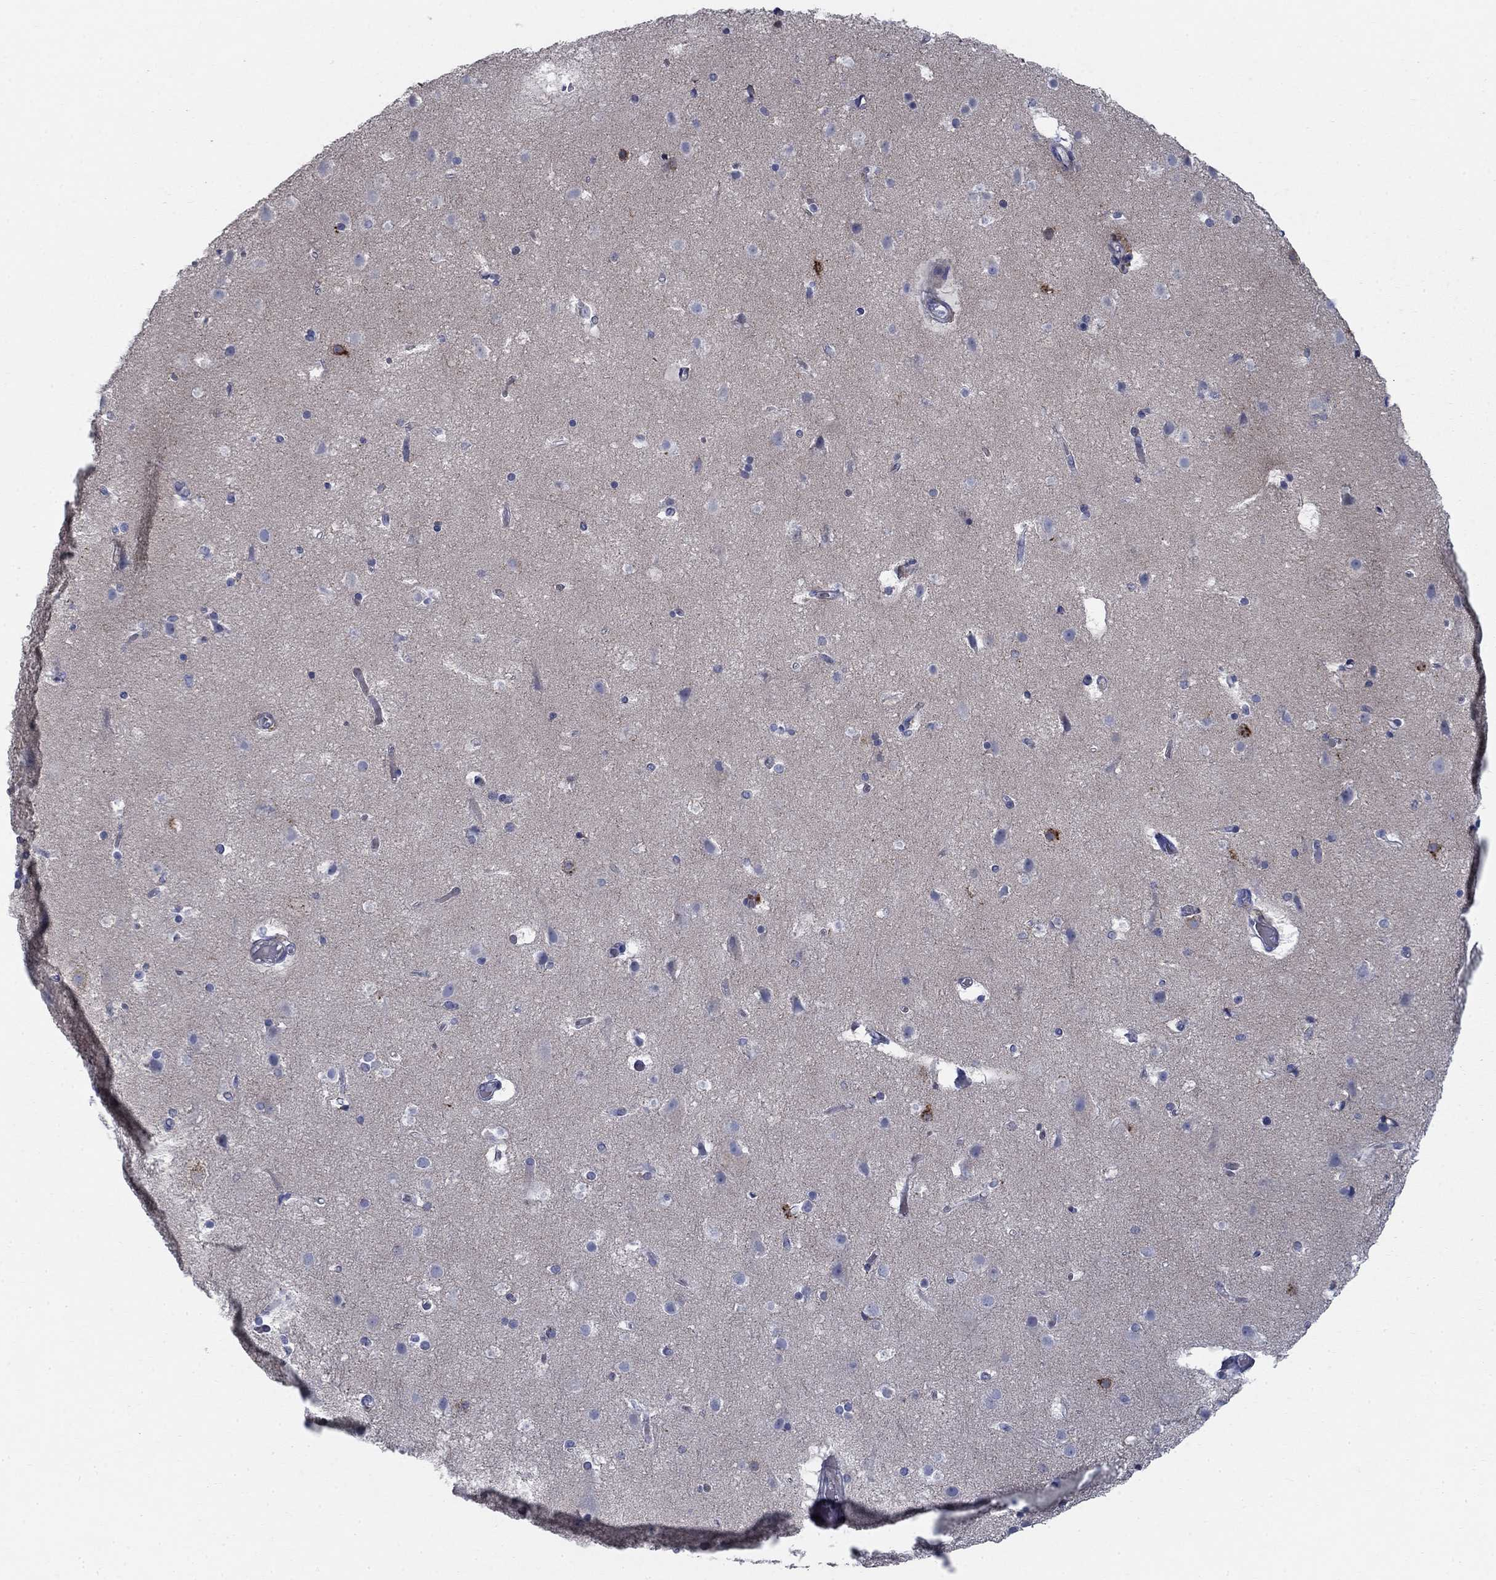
{"staining": {"intensity": "negative", "quantity": "none", "location": "none"}, "tissue": "cerebral cortex", "cell_type": "Endothelial cells", "image_type": "normal", "snomed": [{"axis": "morphology", "description": "Normal tissue, NOS"}, {"axis": "topography", "description": "Cerebral cortex"}], "caption": "An IHC photomicrograph of normal cerebral cortex is shown. There is no staining in endothelial cells of cerebral cortex.", "gene": "DNER", "patient": {"sex": "female", "age": 52}}